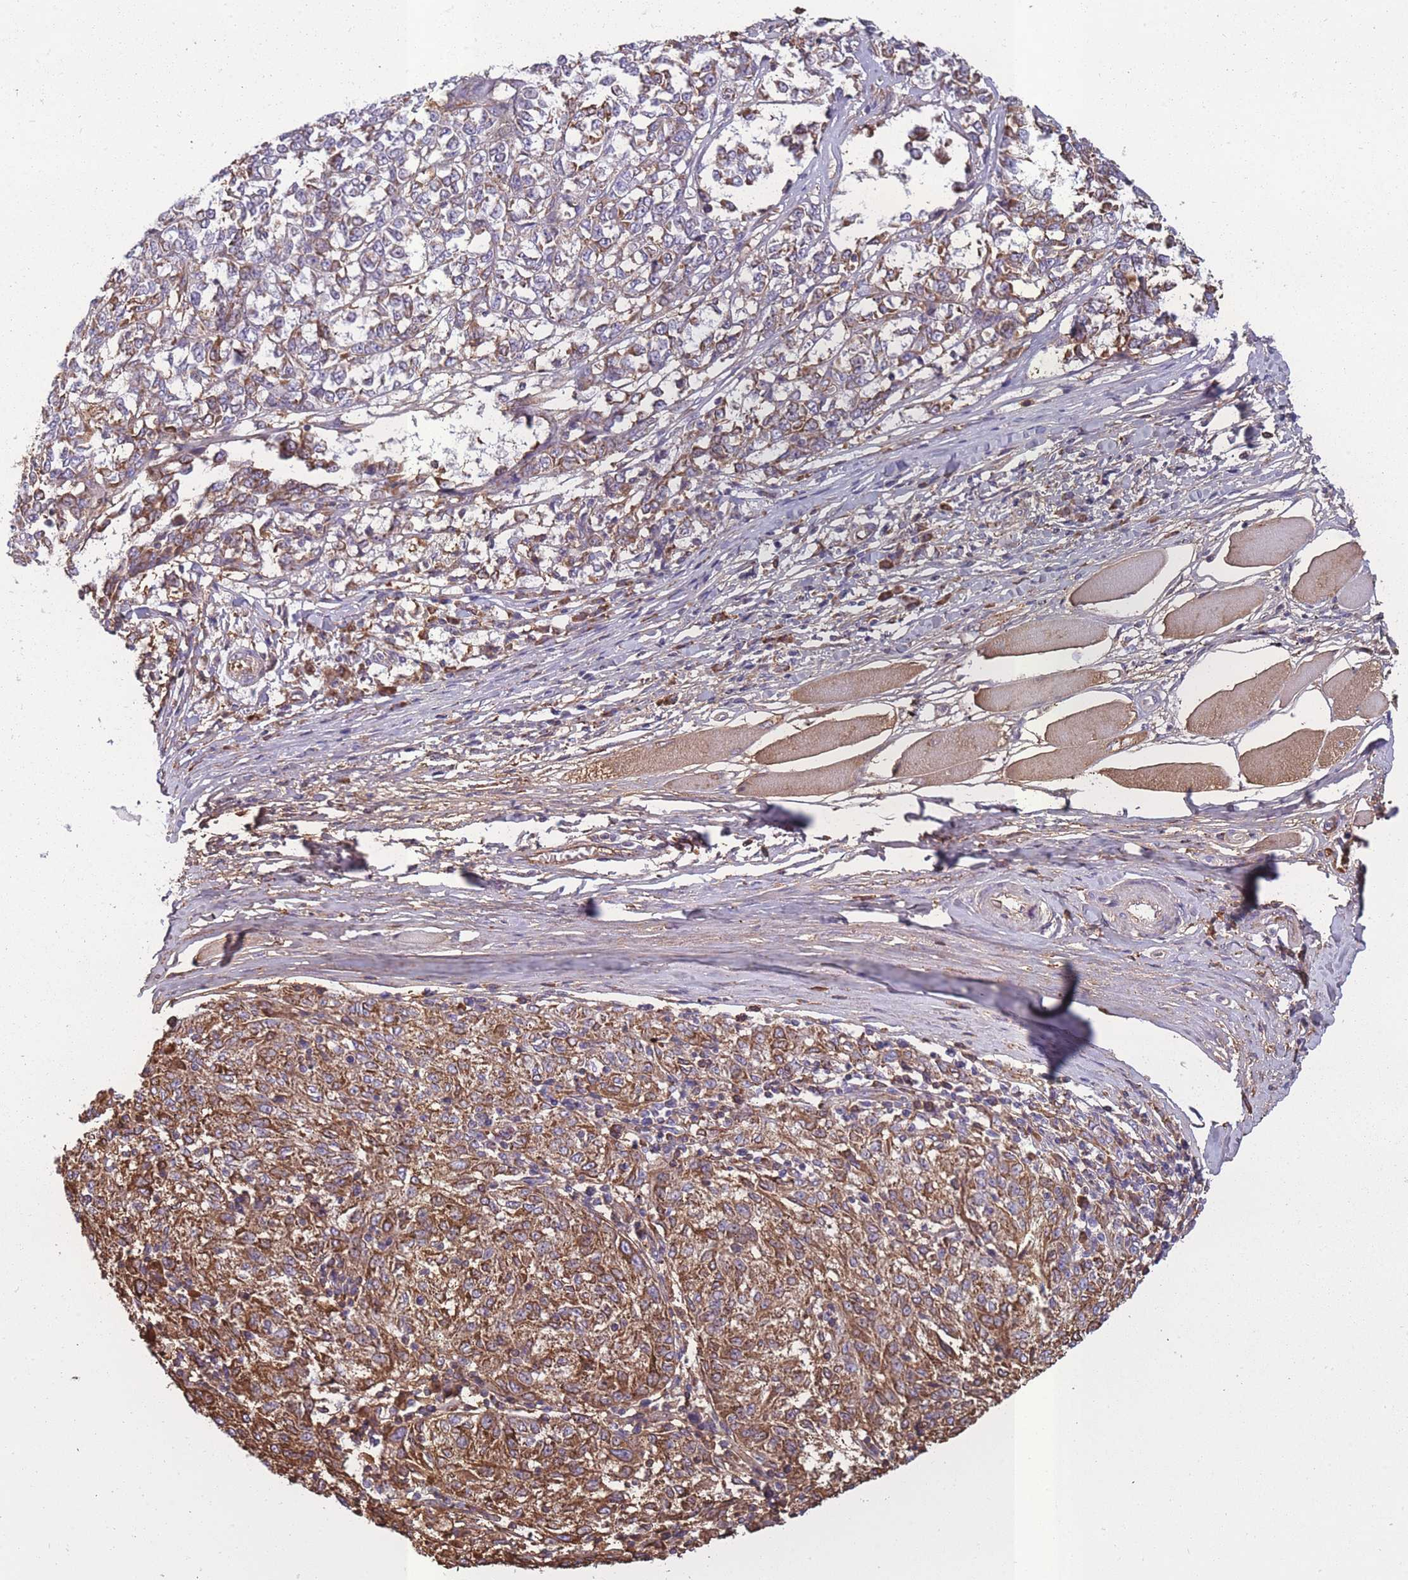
{"staining": {"intensity": "moderate", "quantity": "25%-75%", "location": "cytoplasmic/membranous"}, "tissue": "melanoma", "cell_type": "Tumor cells", "image_type": "cancer", "snomed": [{"axis": "morphology", "description": "Malignant melanoma, NOS"}, {"axis": "topography", "description": "Skin"}], "caption": "The immunohistochemical stain shows moderate cytoplasmic/membranous staining in tumor cells of melanoma tissue.", "gene": "KAT2A", "patient": {"sex": "female", "age": 72}}